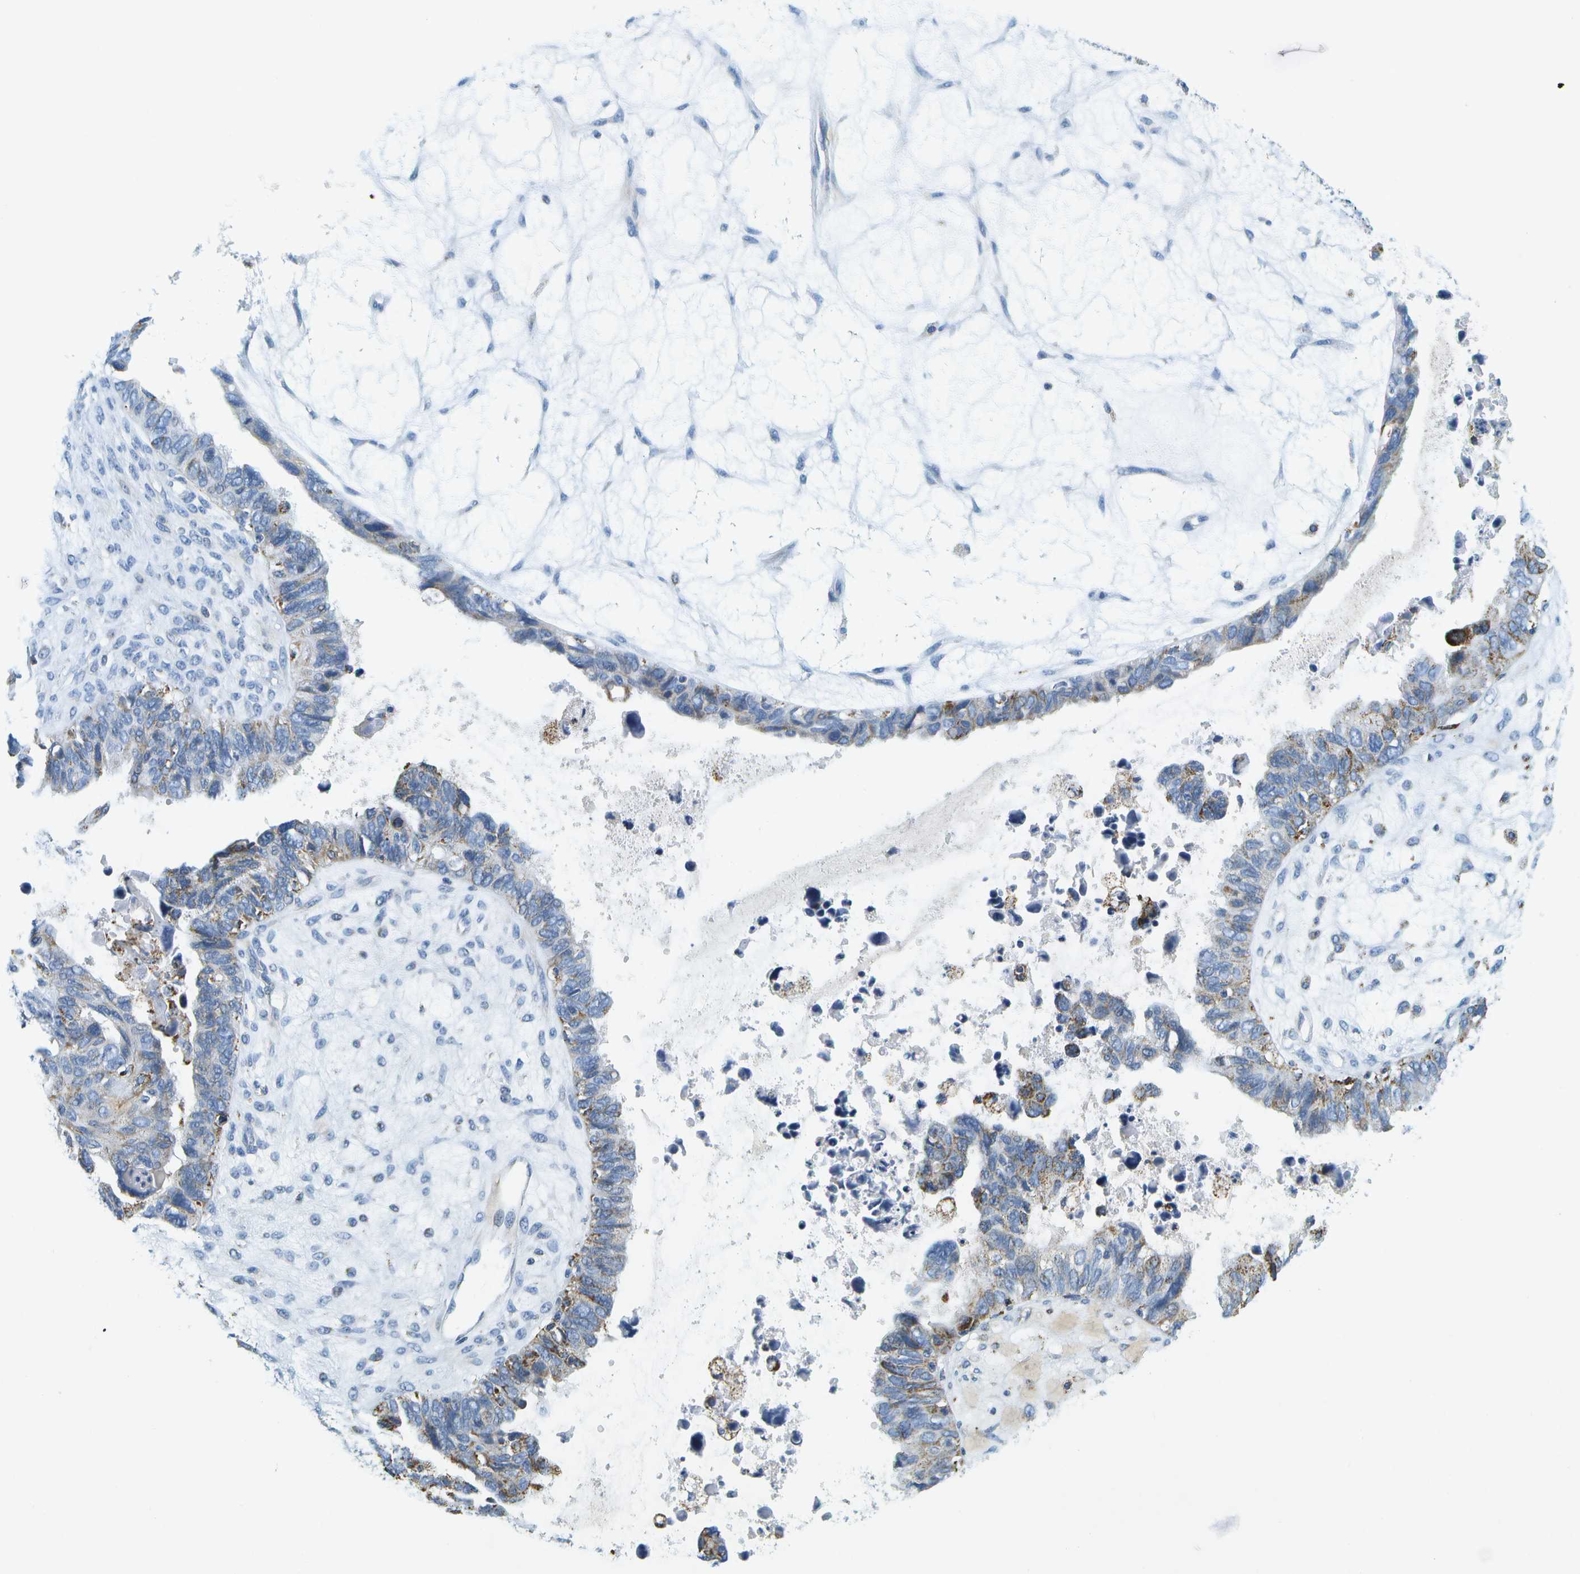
{"staining": {"intensity": "moderate", "quantity": "<25%", "location": "cytoplasmic/membranous"}, "tissue": "ovarian cancer", "cell_type": "Tumor cells", "image_type": "cancer", "snomed": [{"axis": "morphology", "description": "Cystadenocarcinoma, serous, NOS"}, {"axis": "topography", "description": "Ovary"}], "caption": "Immunohistochemistry (IHC) (DAB (3,3'-diaminobenzidine)) staining of human serous cystadenocarcinoma (ovarian) reveals moderate cytoplasmic/membranous protein staining in approximately <25% of tumor cells. (Brightfield microscopy of DAB IHC at high magnification).", "gene": "HLCS", "patient": {"sex": "female", "age": 79}}